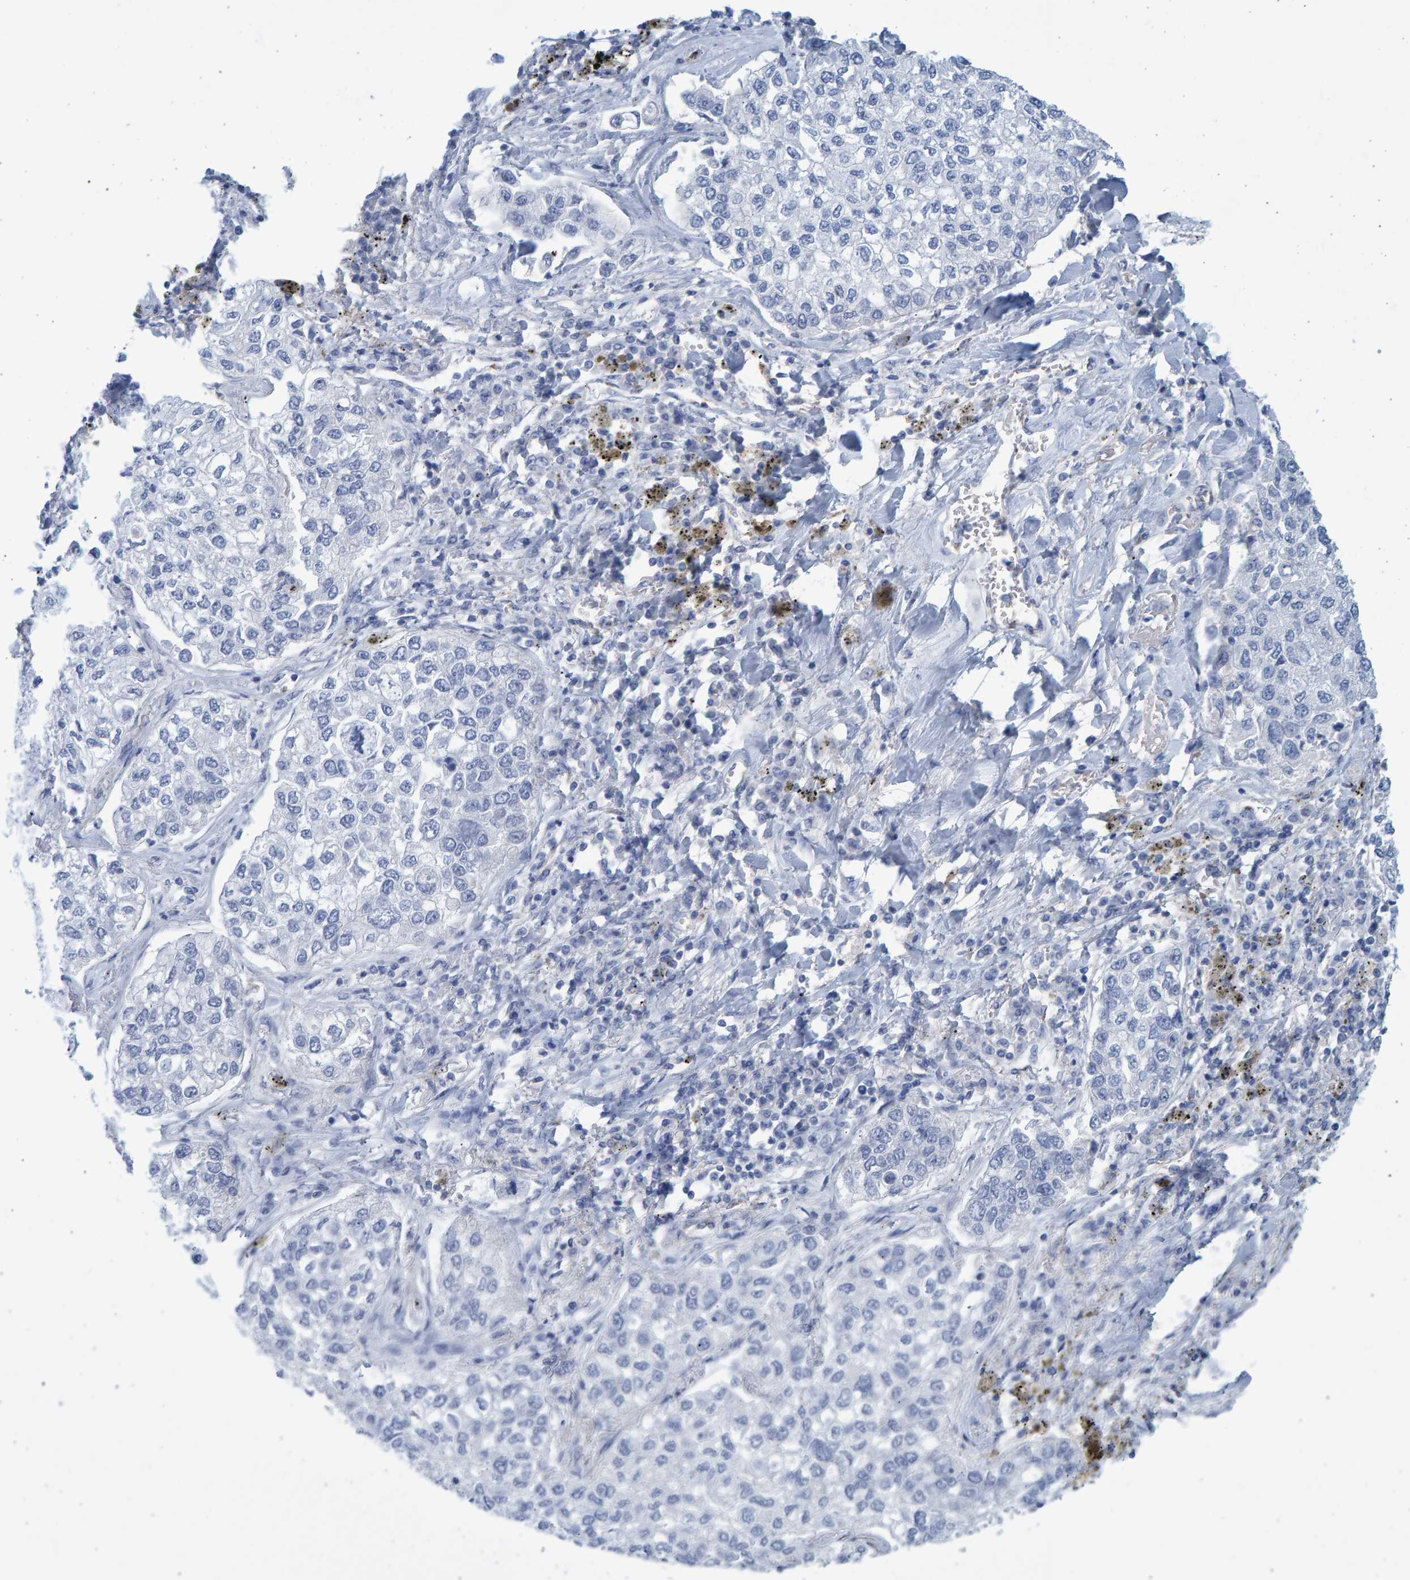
{"staining": {"intensity": "negative", "quantity": "none", "location": "none"}, "tissue": "lung cancer", "cell_type": "Tumor cells", "image_type": "cancer", "snomed": [{"axis": "morphology", "description": "Inflammation, NOS"}, {"axis": "morphology", "description": "Adenocarcinoma, NOS"}, {"axis": "topography", "description": "Lung"}], "caption": "Protein analysis of lung adenocarcinoma reveals no significant positivity in tumor cells.", "gene": "SLC34A3", "patient": {"sex": "male", "age": 63}}